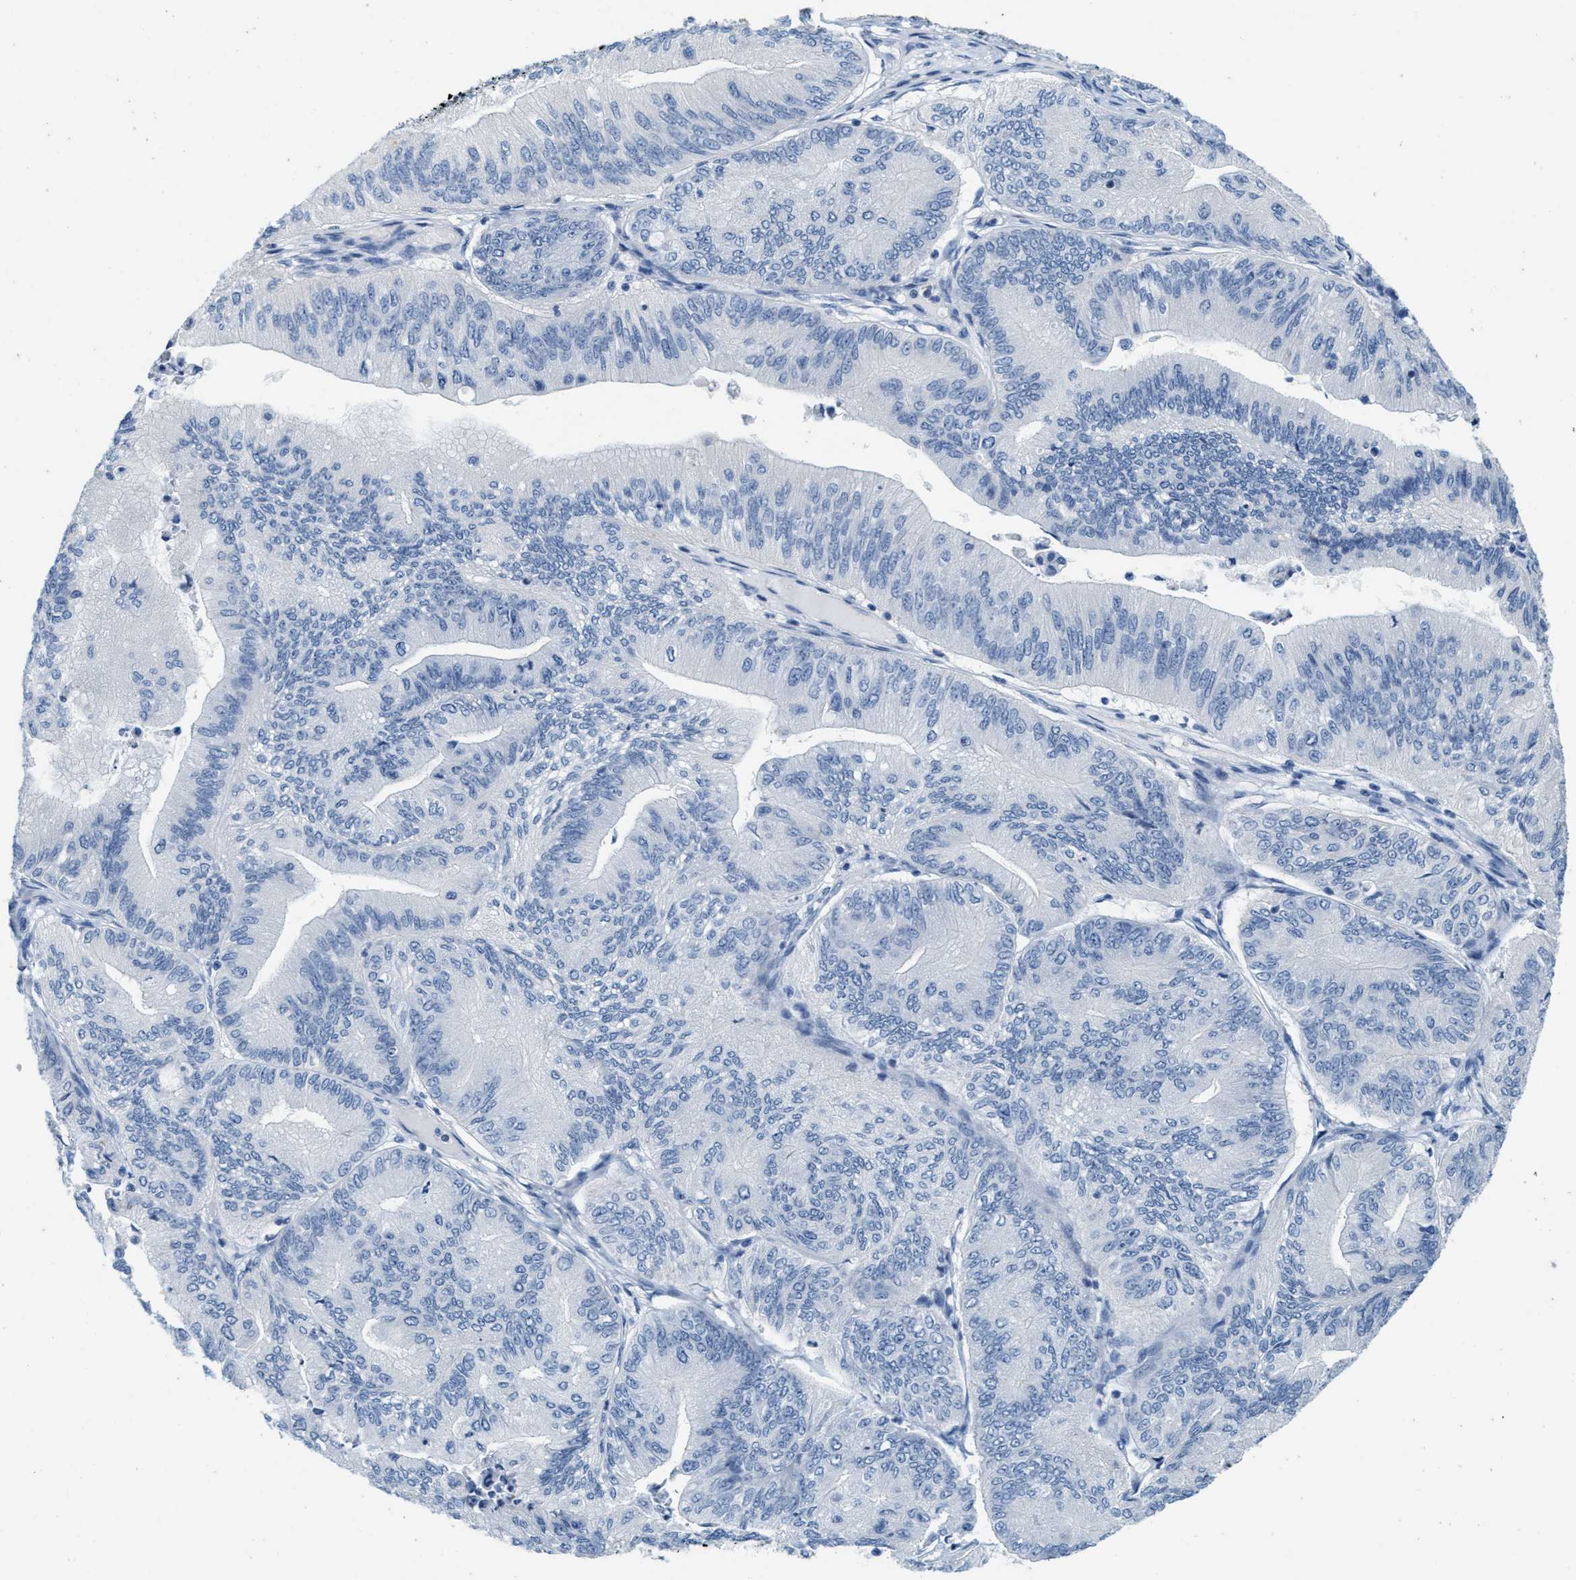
{"staining": {"intensity": "negative", "quantity": "none", "location": "none"}, "tissue": "ovarian cancer", "cell_type": "Tumor cells", "image_type": "cancer", "snomed": [{"axis": "morphology", "description": "Cystadenocarcinoma, mucinous, NOS"}, {"axis": "topography", "description": "Ovary"}], "caption": "Protein analysis of ovarian cancer demonstrates no significant staining in tumor cells.", "gene": "ABCB11", "patient": {"sex": "female", "age": 61}}